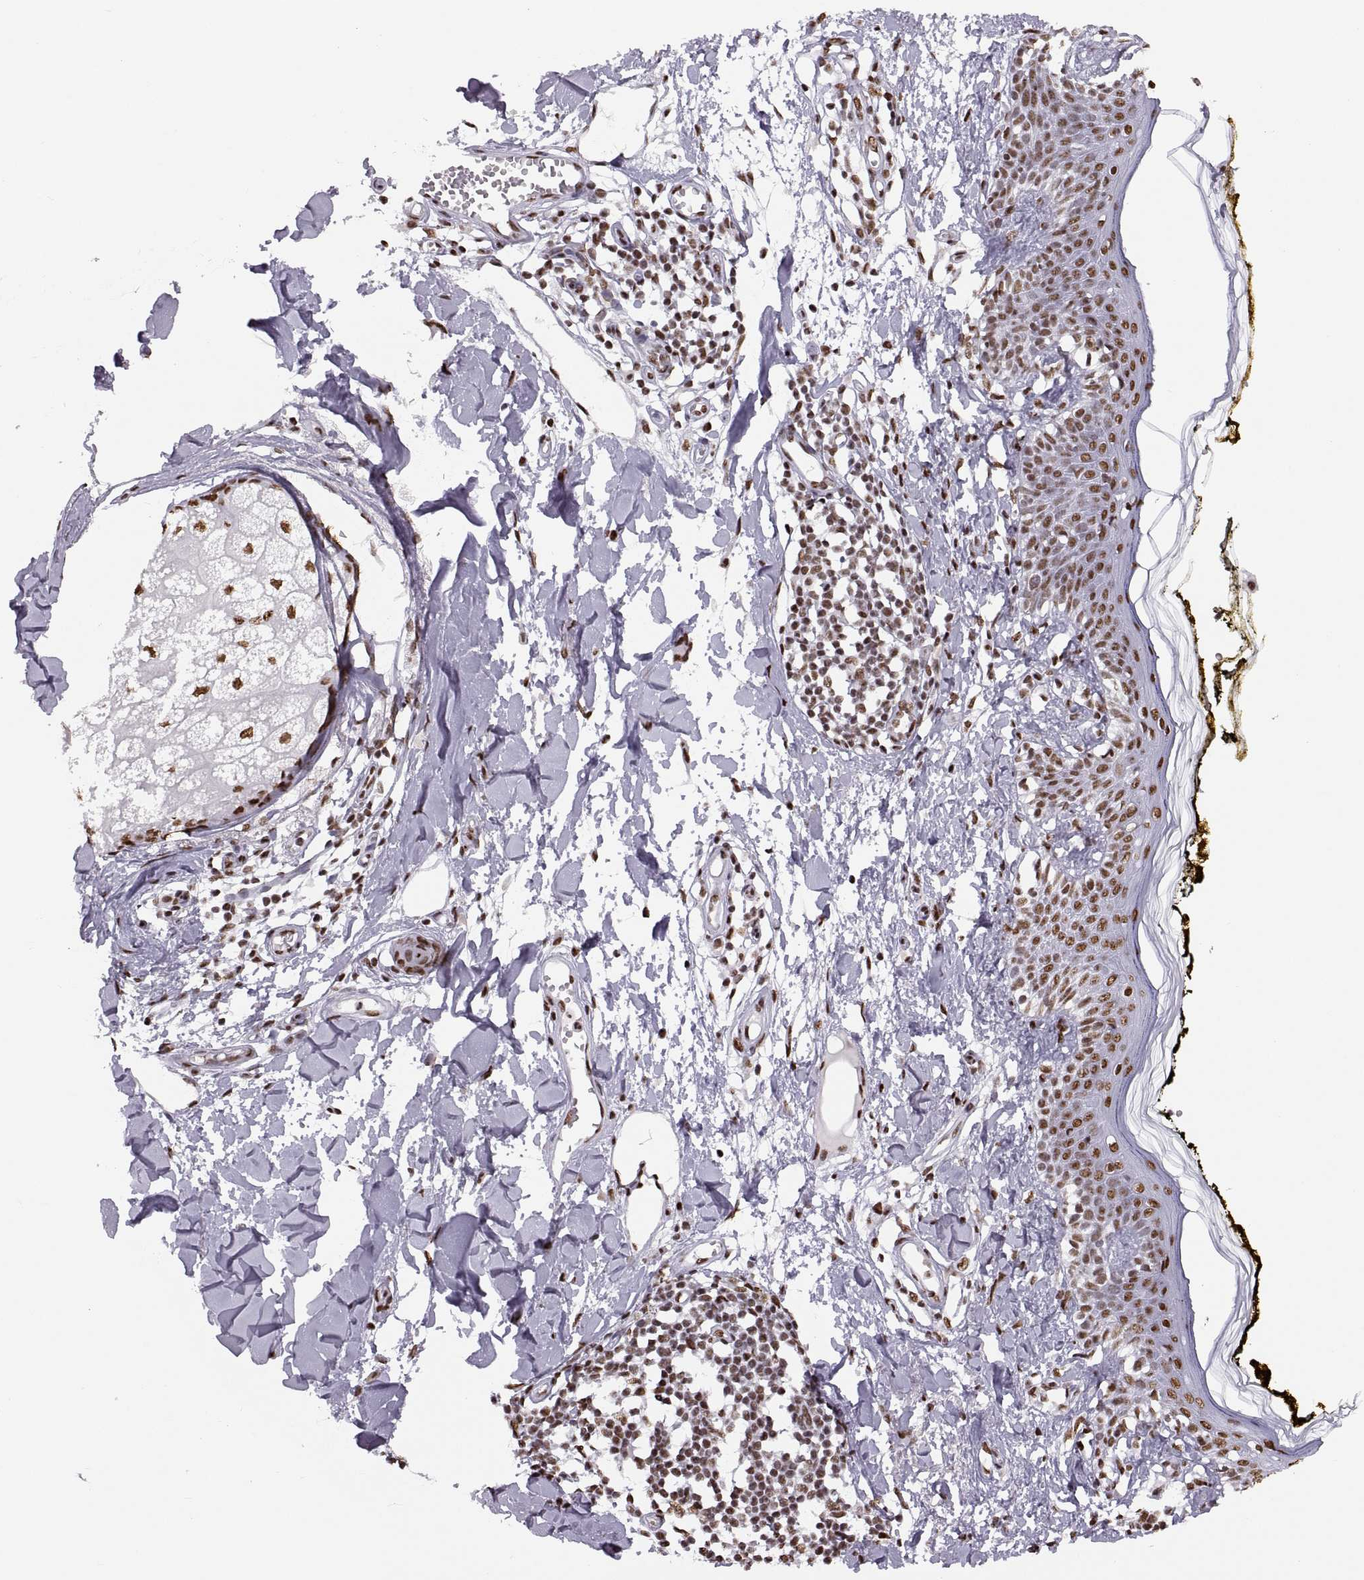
{"staining": {"intensity": "strong", "quantity": ">75%", "location": "nuclear"}, "tissue": "skin", "cell_type": "Fibroblasts", "image_type": "normal", "snomed": [{"axis": "morphology", "description": "Normal tissue, NOS"}, {"axis": "topography", "description": "Skin"}], "caption": "This is a histology image of immunohistochemistry staining of unremarkable skin, which shows strong expression in the nuclear of fibroblasts.", "gene": "SNAI1", "patient": {"sex": "male", "age": 76}}